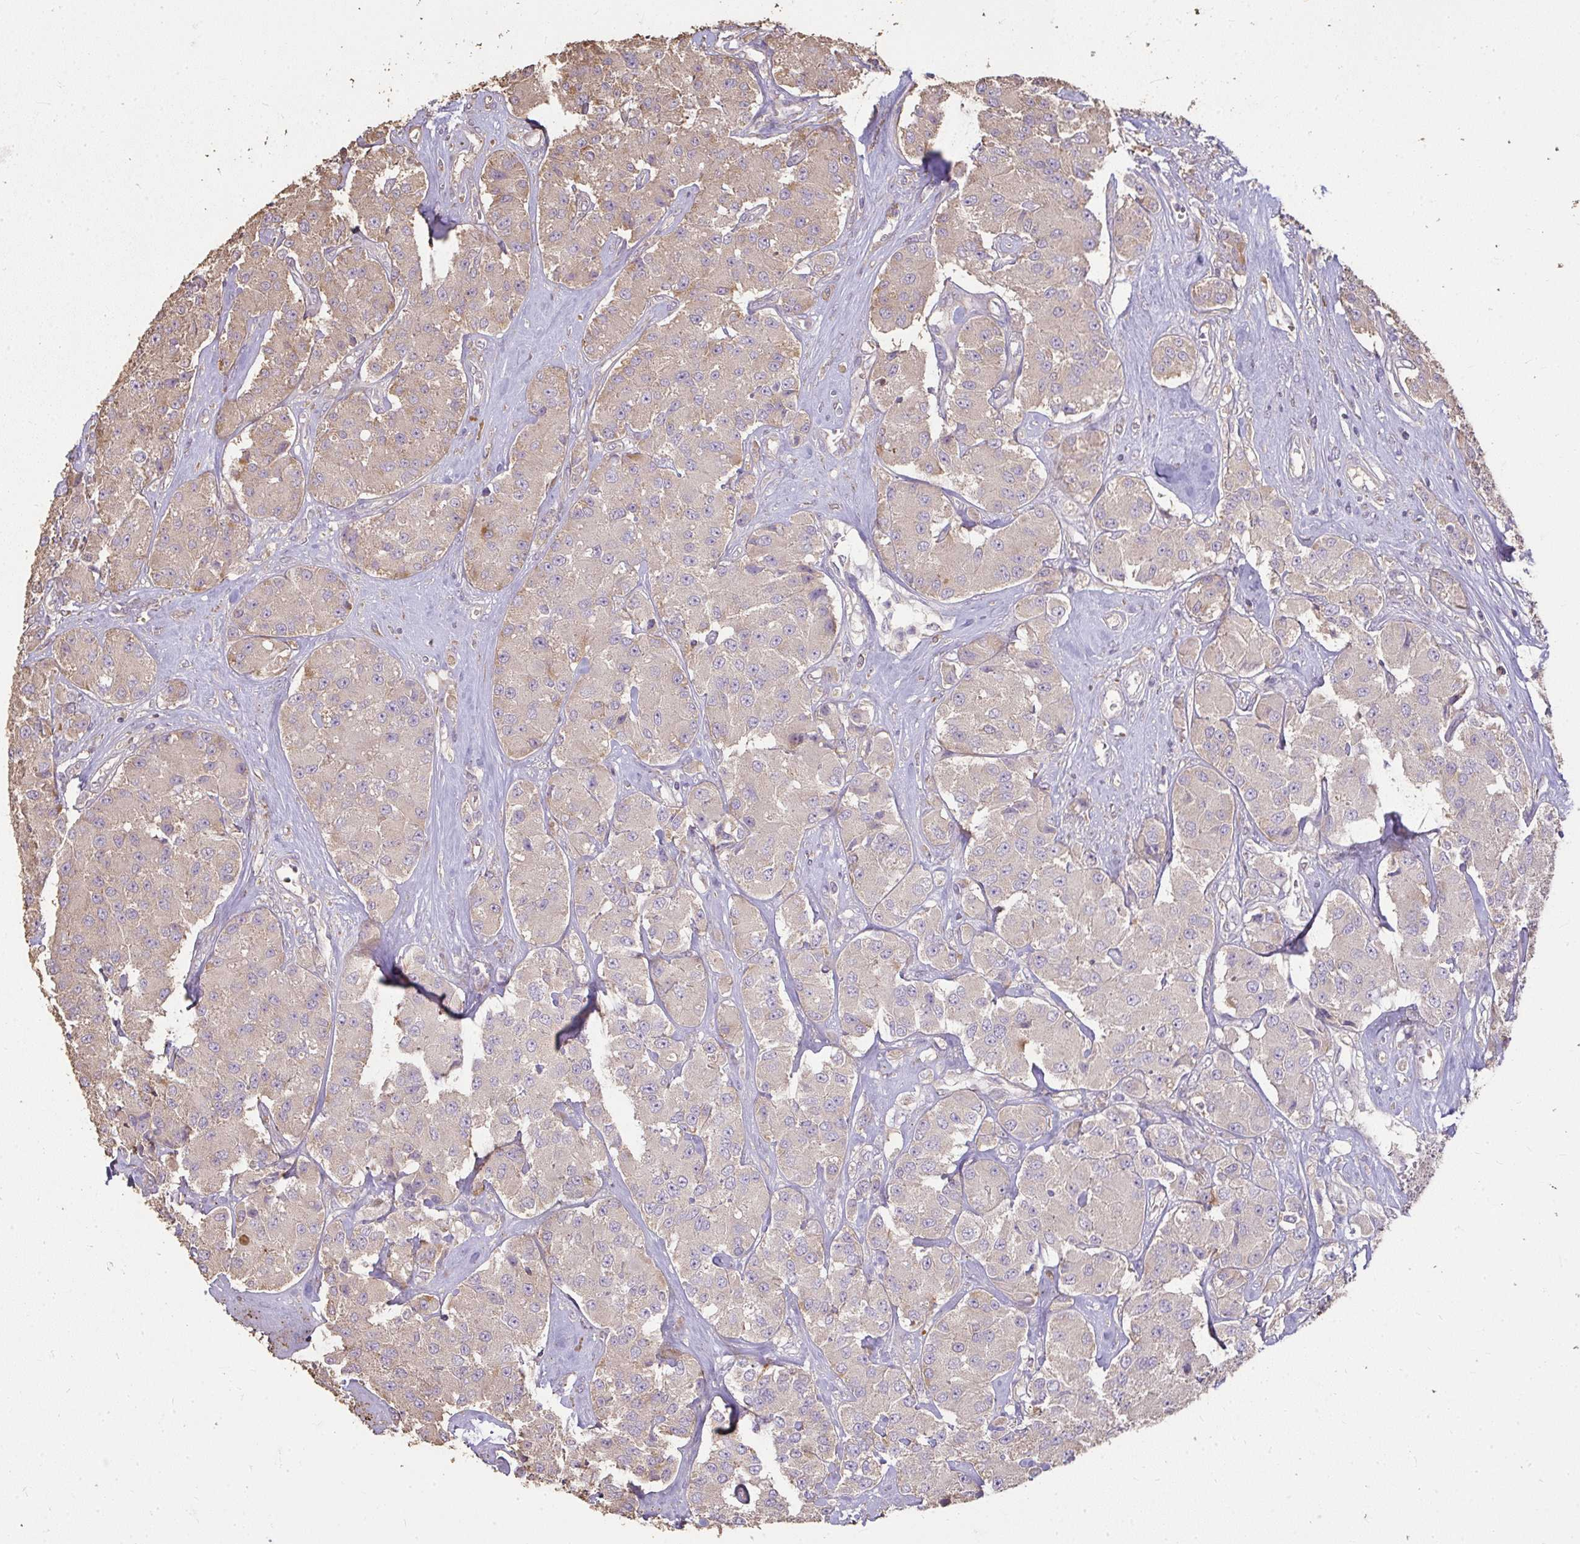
{"staining": {"intensity": "weak", "quantity": ">75%", "location": "cytoplasmic/membranous"}, "tissue": "carcinoid", "cell_type": "Tumor cells", "image_type": "cancer", "snomed": [{"axis": "morphology", "description": "Carcinoid, malignant, NOS"}, {"axis": "topography", "description": "Pancreas"}], "caption": "An immunohistochemistry (IHC) histopathology image of tumor tissue is shown. Protein staining in brown highlights weak cytoplasmic/membranous positivity in carcinoid within tumor cells. (Brightfield microscopy of DAB IHC at high magnification).", "gene": "BRINP3", "patient": {"sex": "male", "age": 41}}